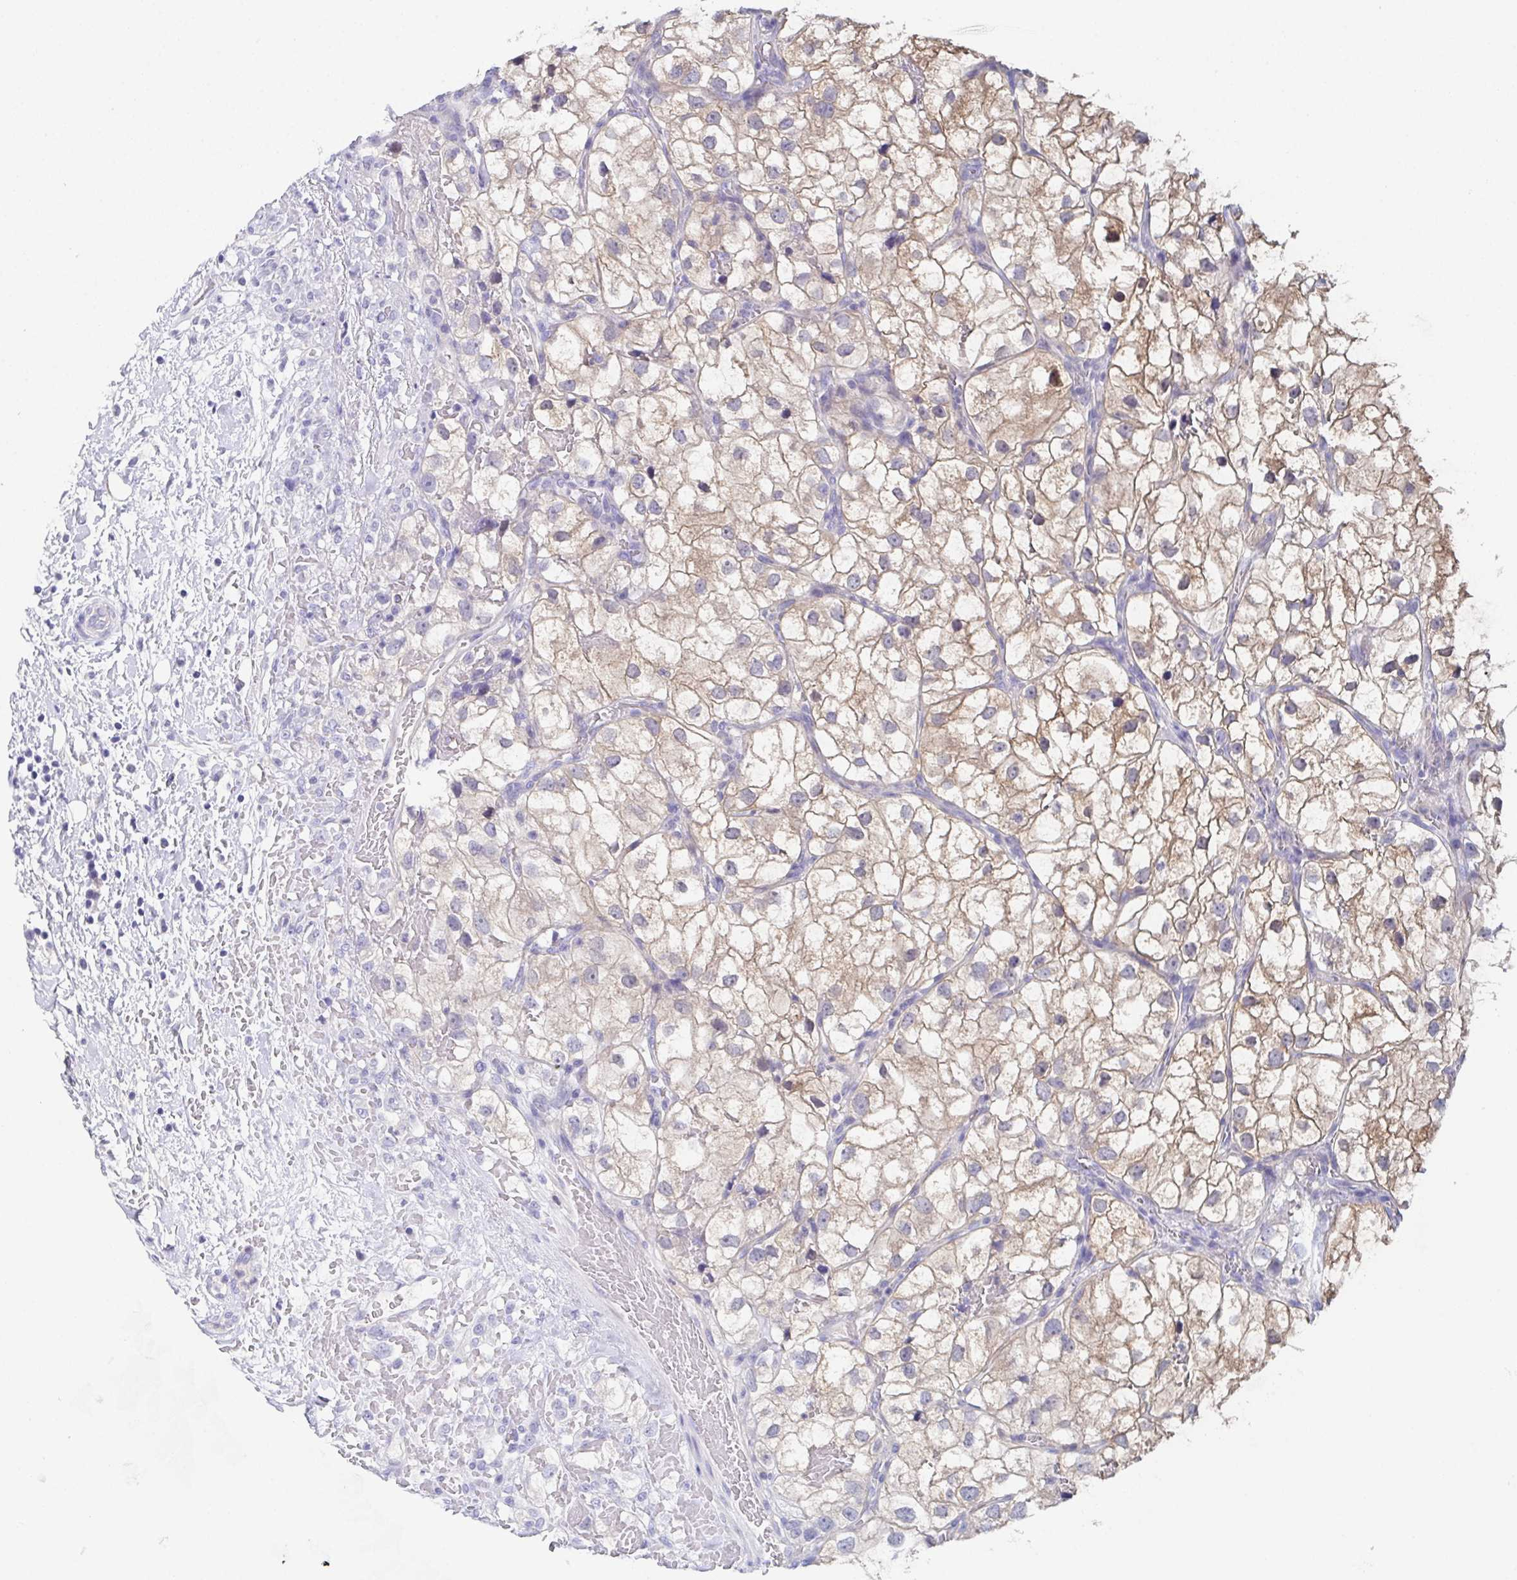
{"staining": {"intensity": "weak", "quantity": ">75%", "location": "cytoplasmic/membranous"}, "tissue": "renal cancer", "cell_type": "Tumor cells", "image_type": "cancer", "snomed": [{"axis": "morphology", "description": "Adenocarcinoma, NOS"}, {"axis": "topography", "description": "Kidney"}], "caption": "Protein staining by IHC exhibits weak cytoplasmic/membranous staining in approximately >75% of tumor cells in renal adenocarcinoma.", "gene": "SSC4D", "patient": {"sex": "male", "age": 59}}